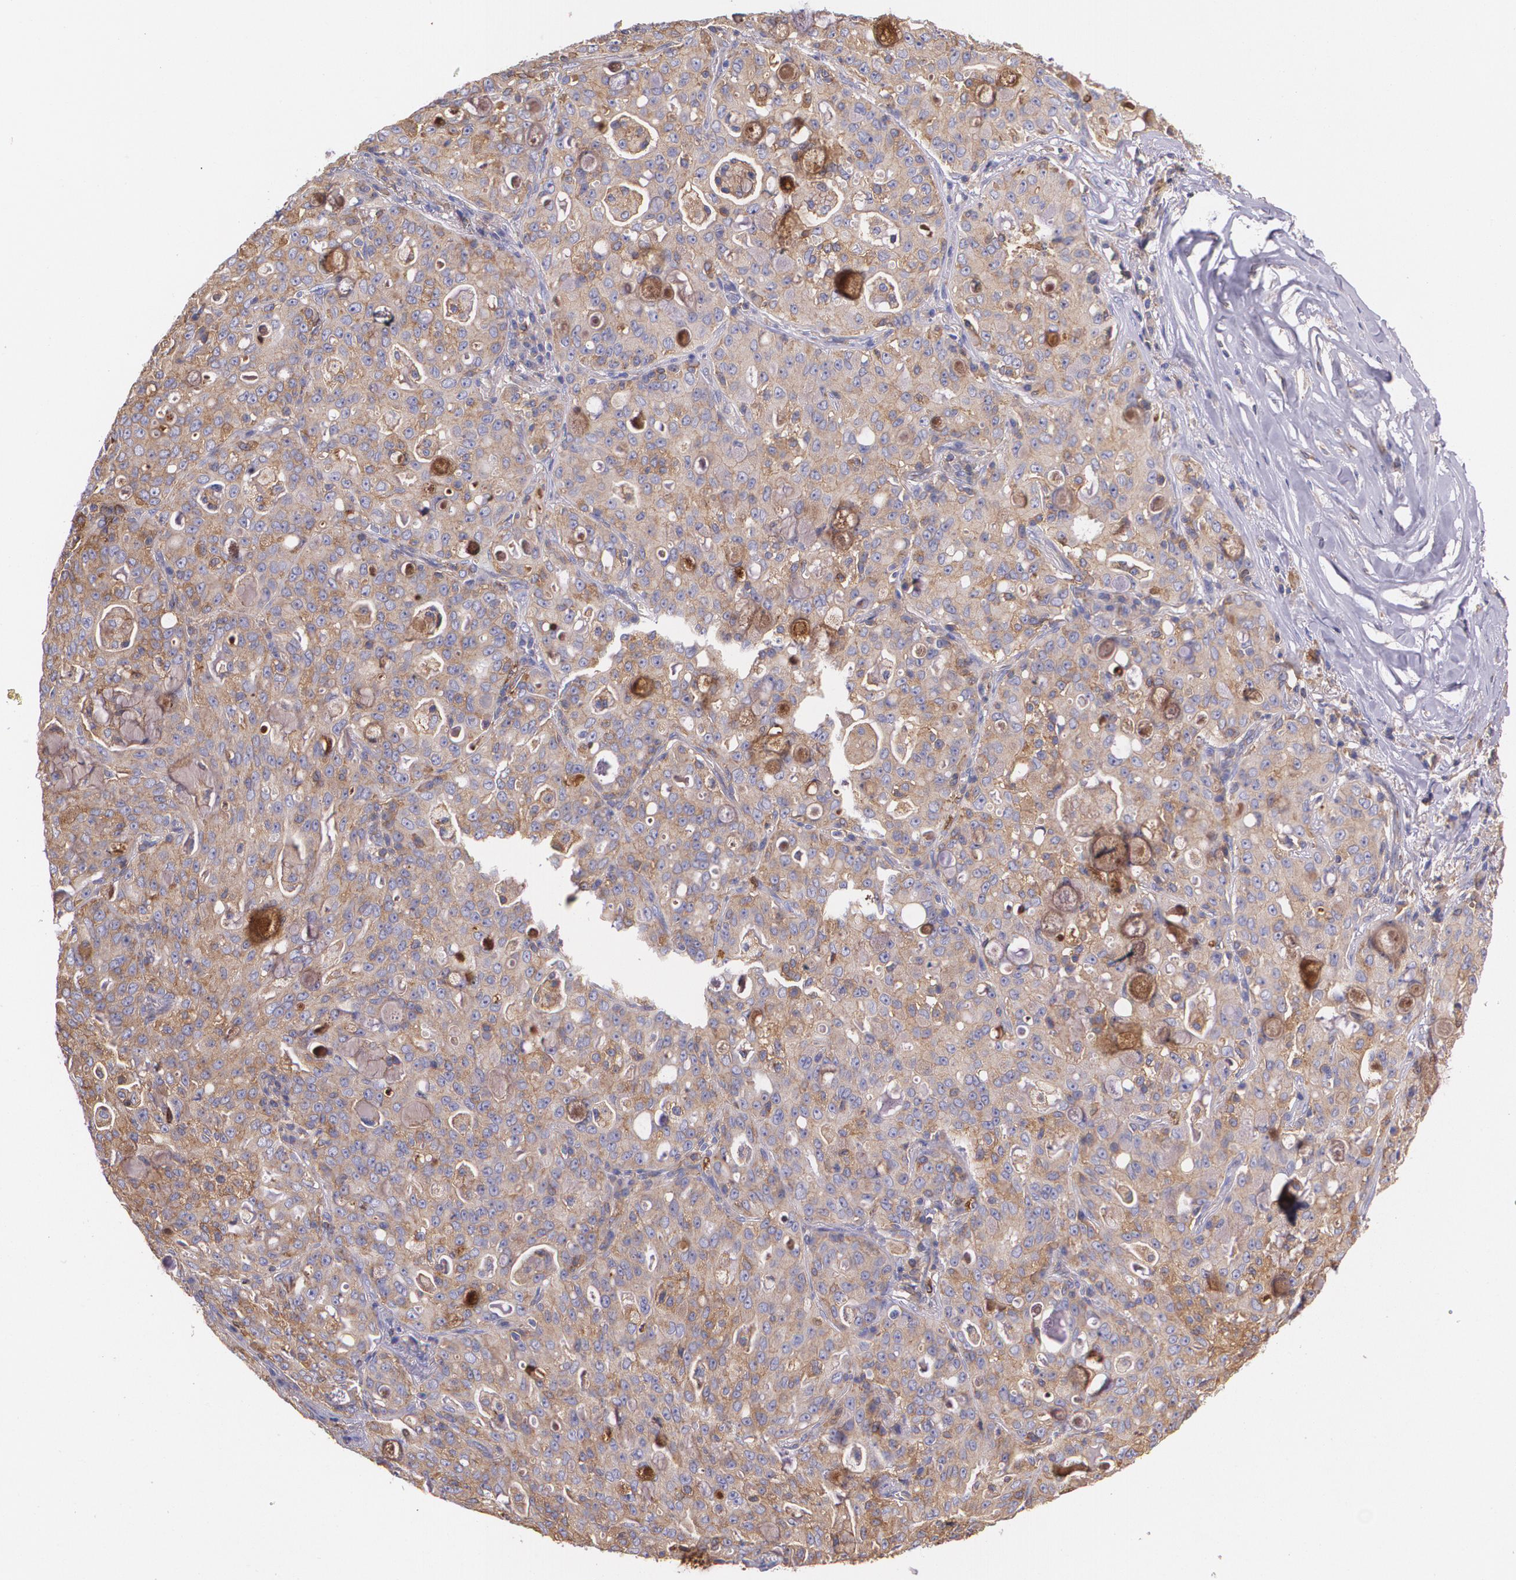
{"staining": {"intensity": "weak", "quantity": ">75%", "location": "cytoplasmic/membranous"}, "tissue": "lung cancer", "cell_type": "Tumor cells", "image_type": "cancer", "snomed": [{"axis": "morphology", "description": "Adenocarcinoma, NOS"}, {"axis": "topography", "description": "Lung"}], "caption": "IHC image of human lung cancer (adenocarcinoma) stained for a protein (brown), which reveals low levels of weak cytoplasmic/membranous positivity in about >75% of tumor cells.", "gene": "B2M", "patient": {"sex": "female", "age": 44}}